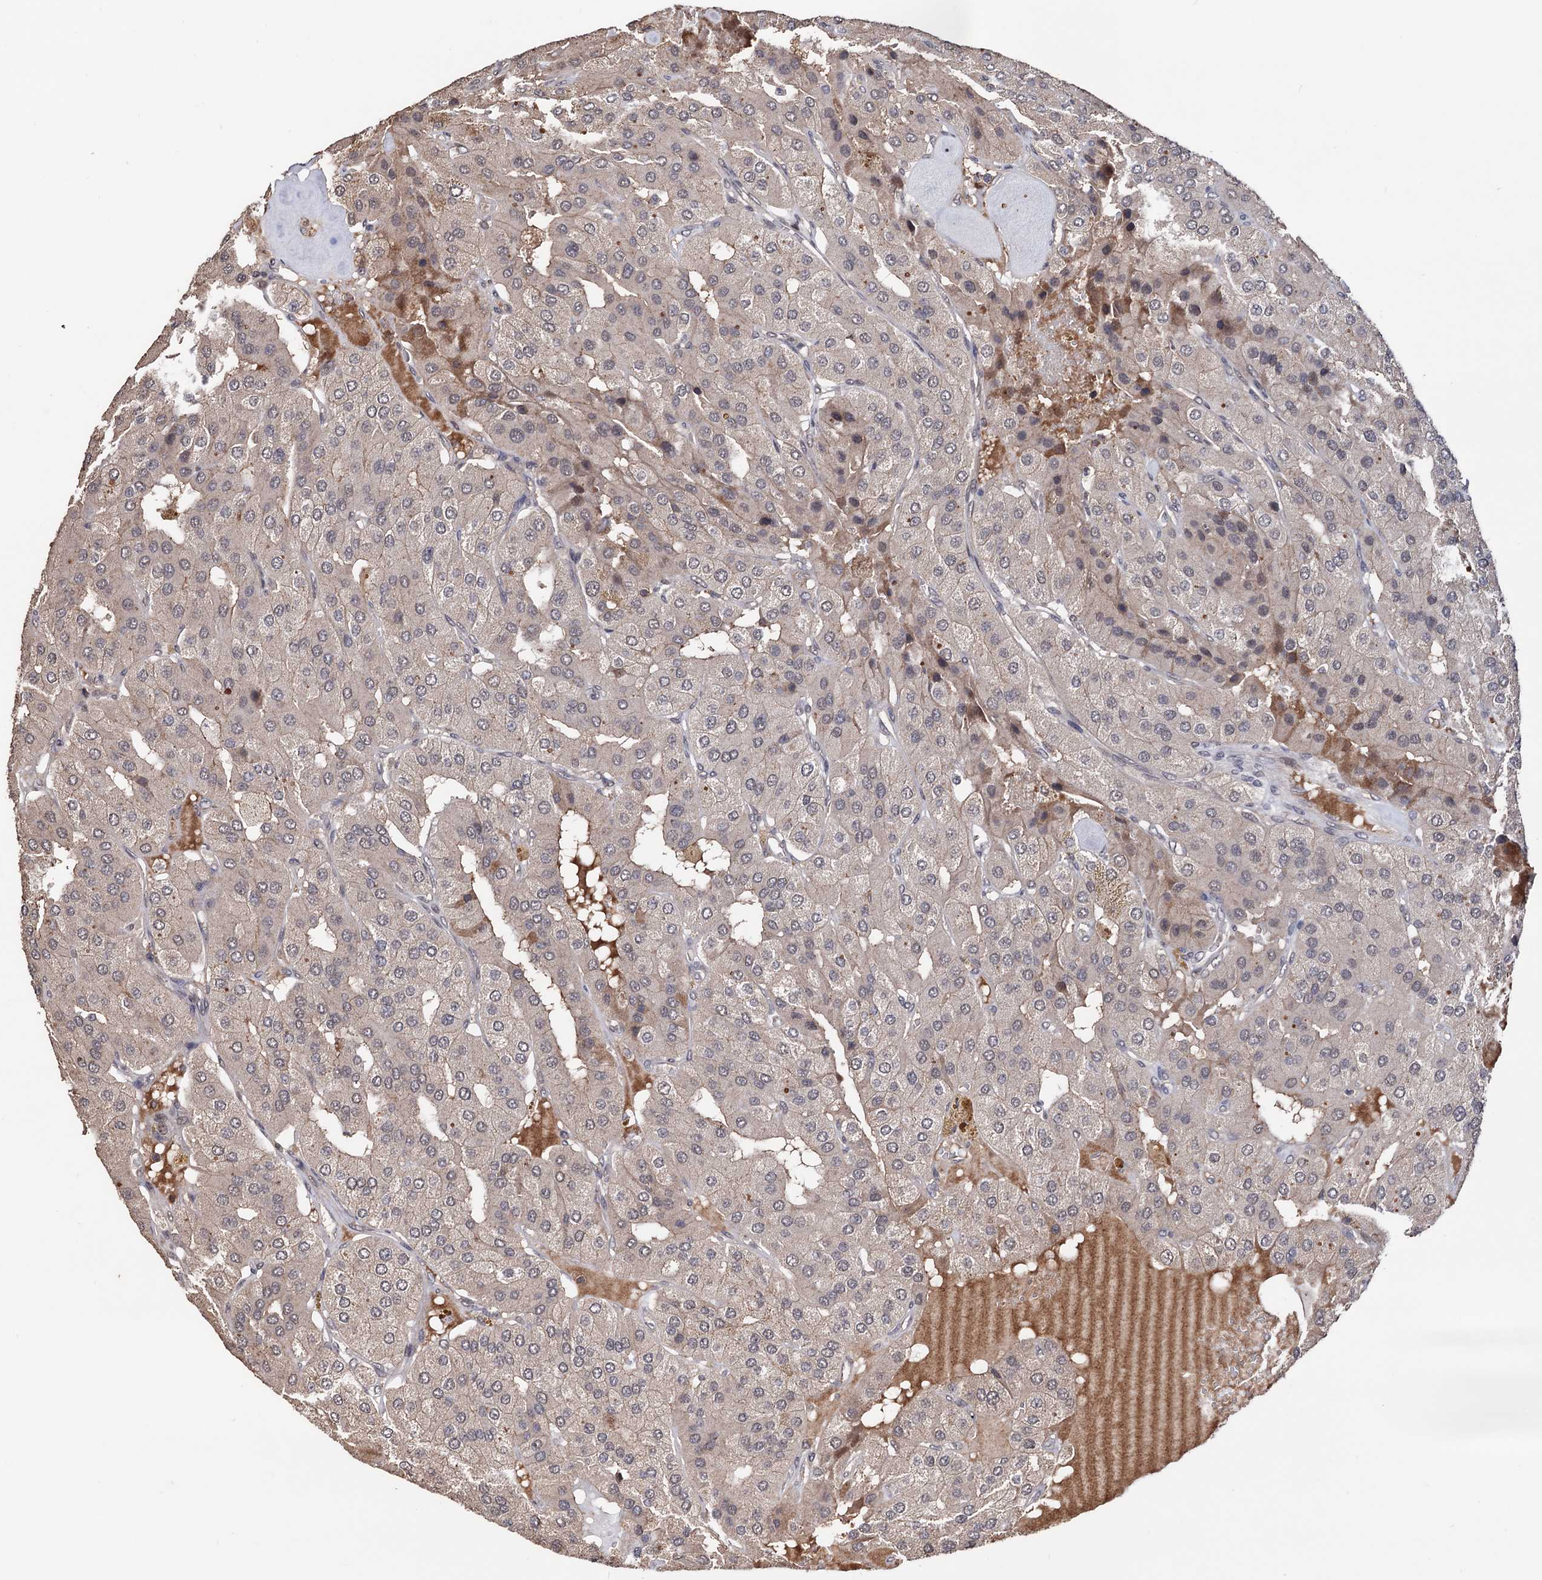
{"staining": {"intensity": "weak", "quantity": ">75%", "location": "cytoplasmic/membranous"}, "tissue": "parathyroid gland", "cell_type": "Glandular cells", "image_type": "normal", "snomed": [{"axis": "morphology", "description": "Normal tissue, NOS"}, {"axis": "morphology", "description": "Adenoma, NOS"}, {"axis": "topography", "description": "Parathyroid gland"}], "caption": "This histopathology image displays IHC staining of unremarkable parathyroid gland, with low weak cytoplasmic/membranous expression in approximately >75% of glandular cells.", "gene": "KLF5", "patient": {"sex": "female", "age": 86}}